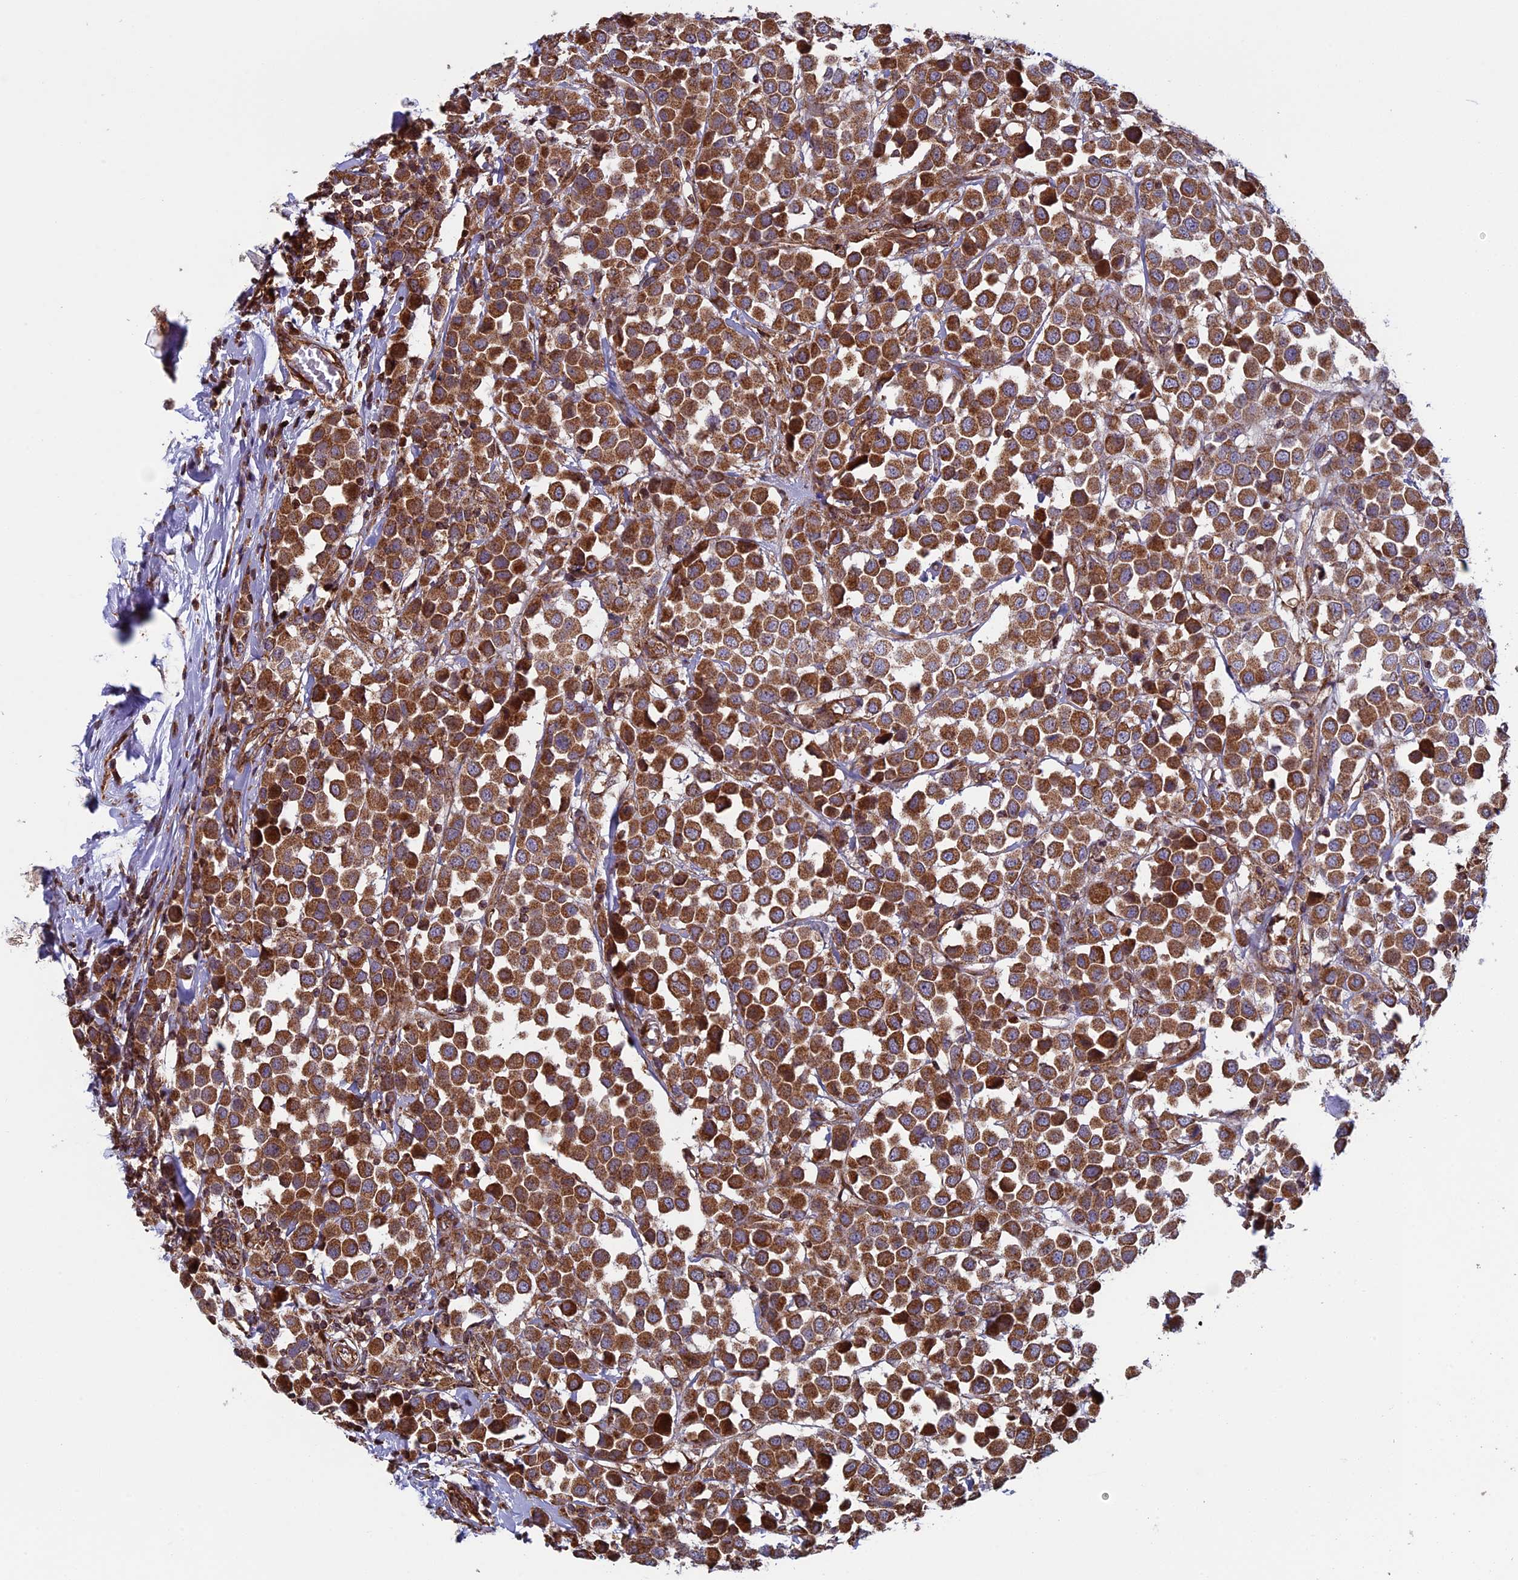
{"staining": {"intensity": "moderate", "quantity": ">75%", "location": "cytoplasmic/membranous"}, "tissue": "breast cancer", "cell_type": "Tumor cells", "image_type": "cancer", "snomed": [{"axis": "morphology", "description": "Duct carcinoma"}, {"axis": "topography", "description": "Breast"}], "caption": "Human breast invasive ductal carcinoma stained with a brown dye exhibits moderate cytoplasmic/membranous positive staining in approximately >75% of tumor cells.", "gene": "CCDC8", "patient": {"sex": "female", "age": 61}}